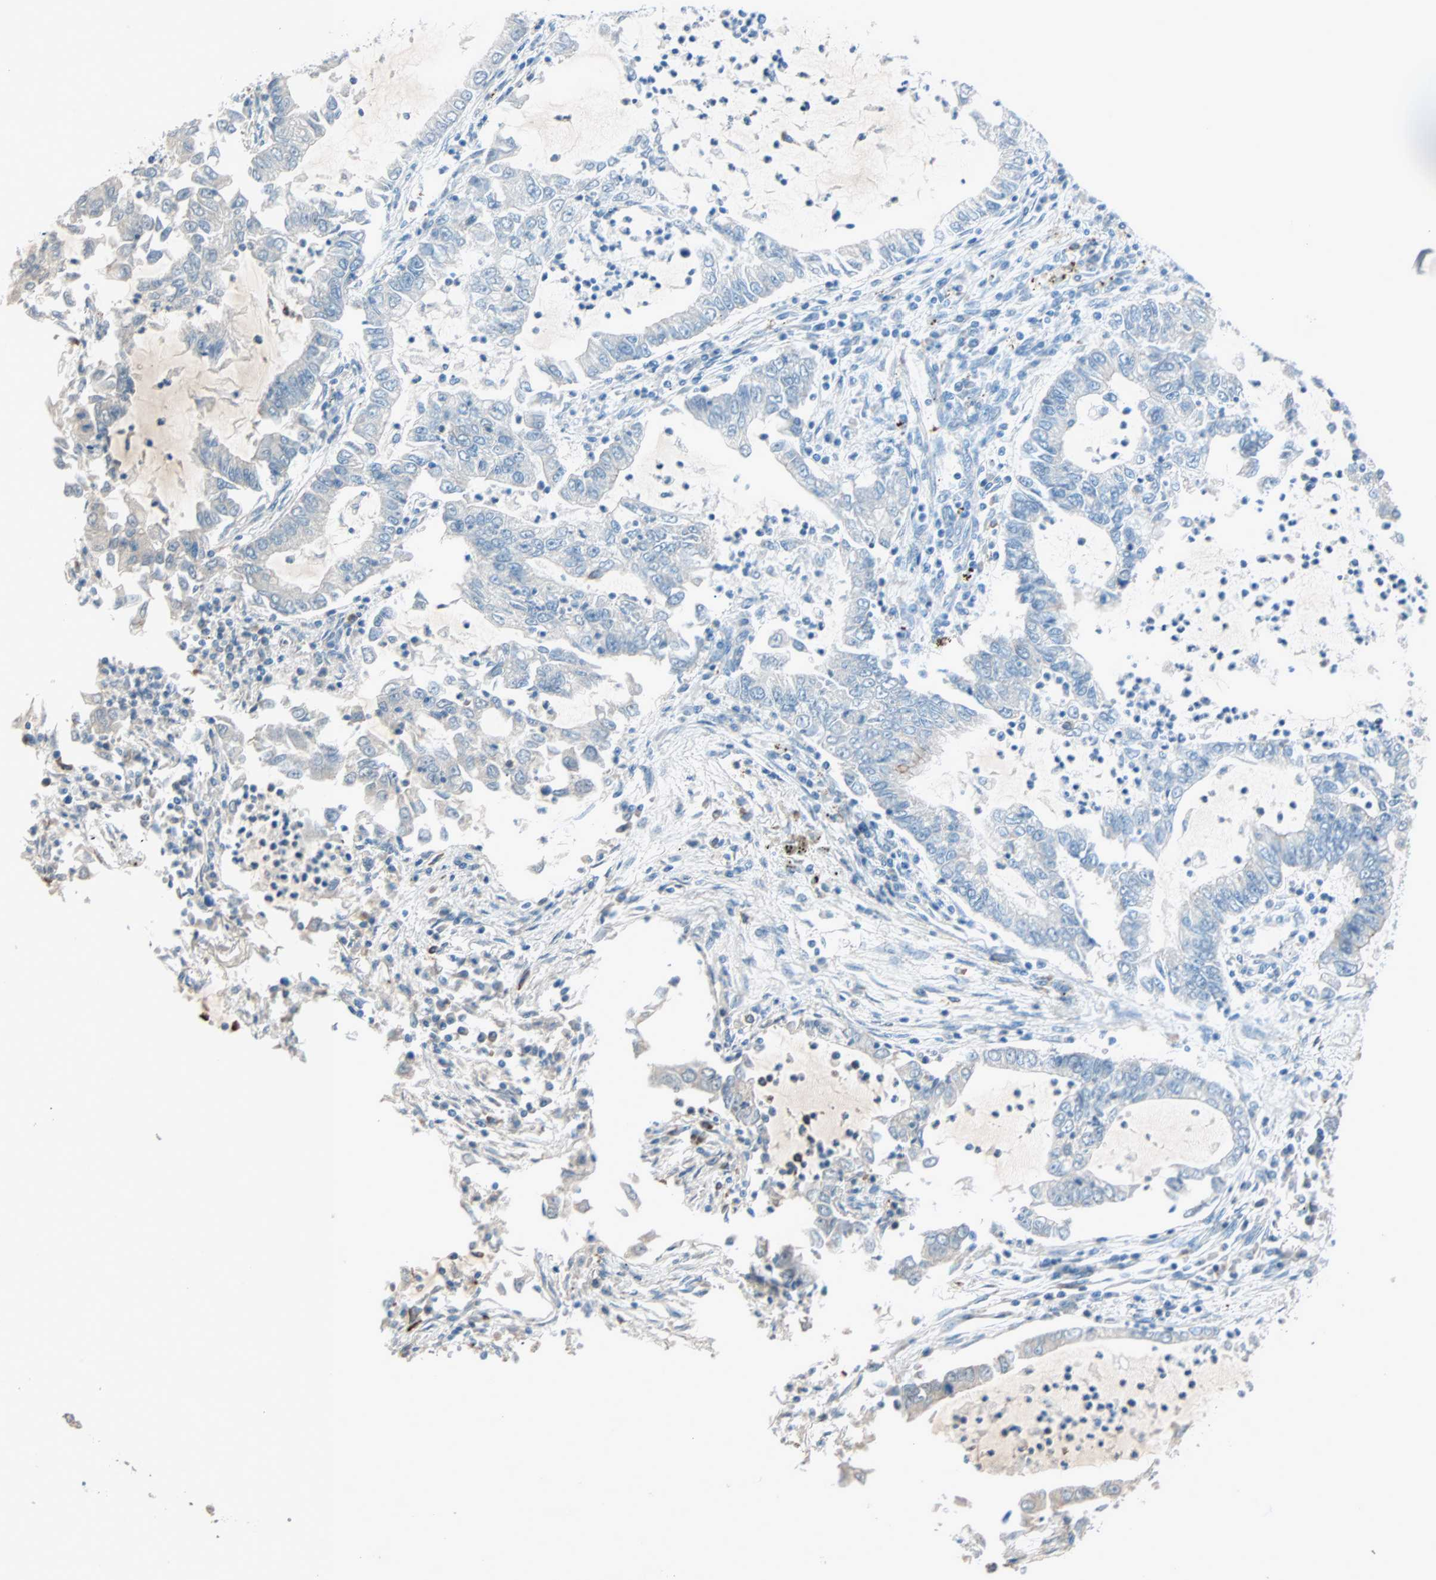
{"staining": {"intensity": "weak", "quantity": "25%-75%", "location": "cytoplasmic/membranous"}, "tissue": "lung cancer", "cell_type": "Tumor cells", "image_type": "cancer", "snomed": [{"axis": "morphology", "description": "Adenocarcinoma, NOS"}, {"axis": "topography", "description": "Lung"}], "caption": "The micrograph displays a brown stain indicating the presence of a protein in the cytoplasmic/membranous of tumor cells in lung adenocarcinoma.", "gene": "LY6G6F", "patient": {"sex": "female", "age": 51}}